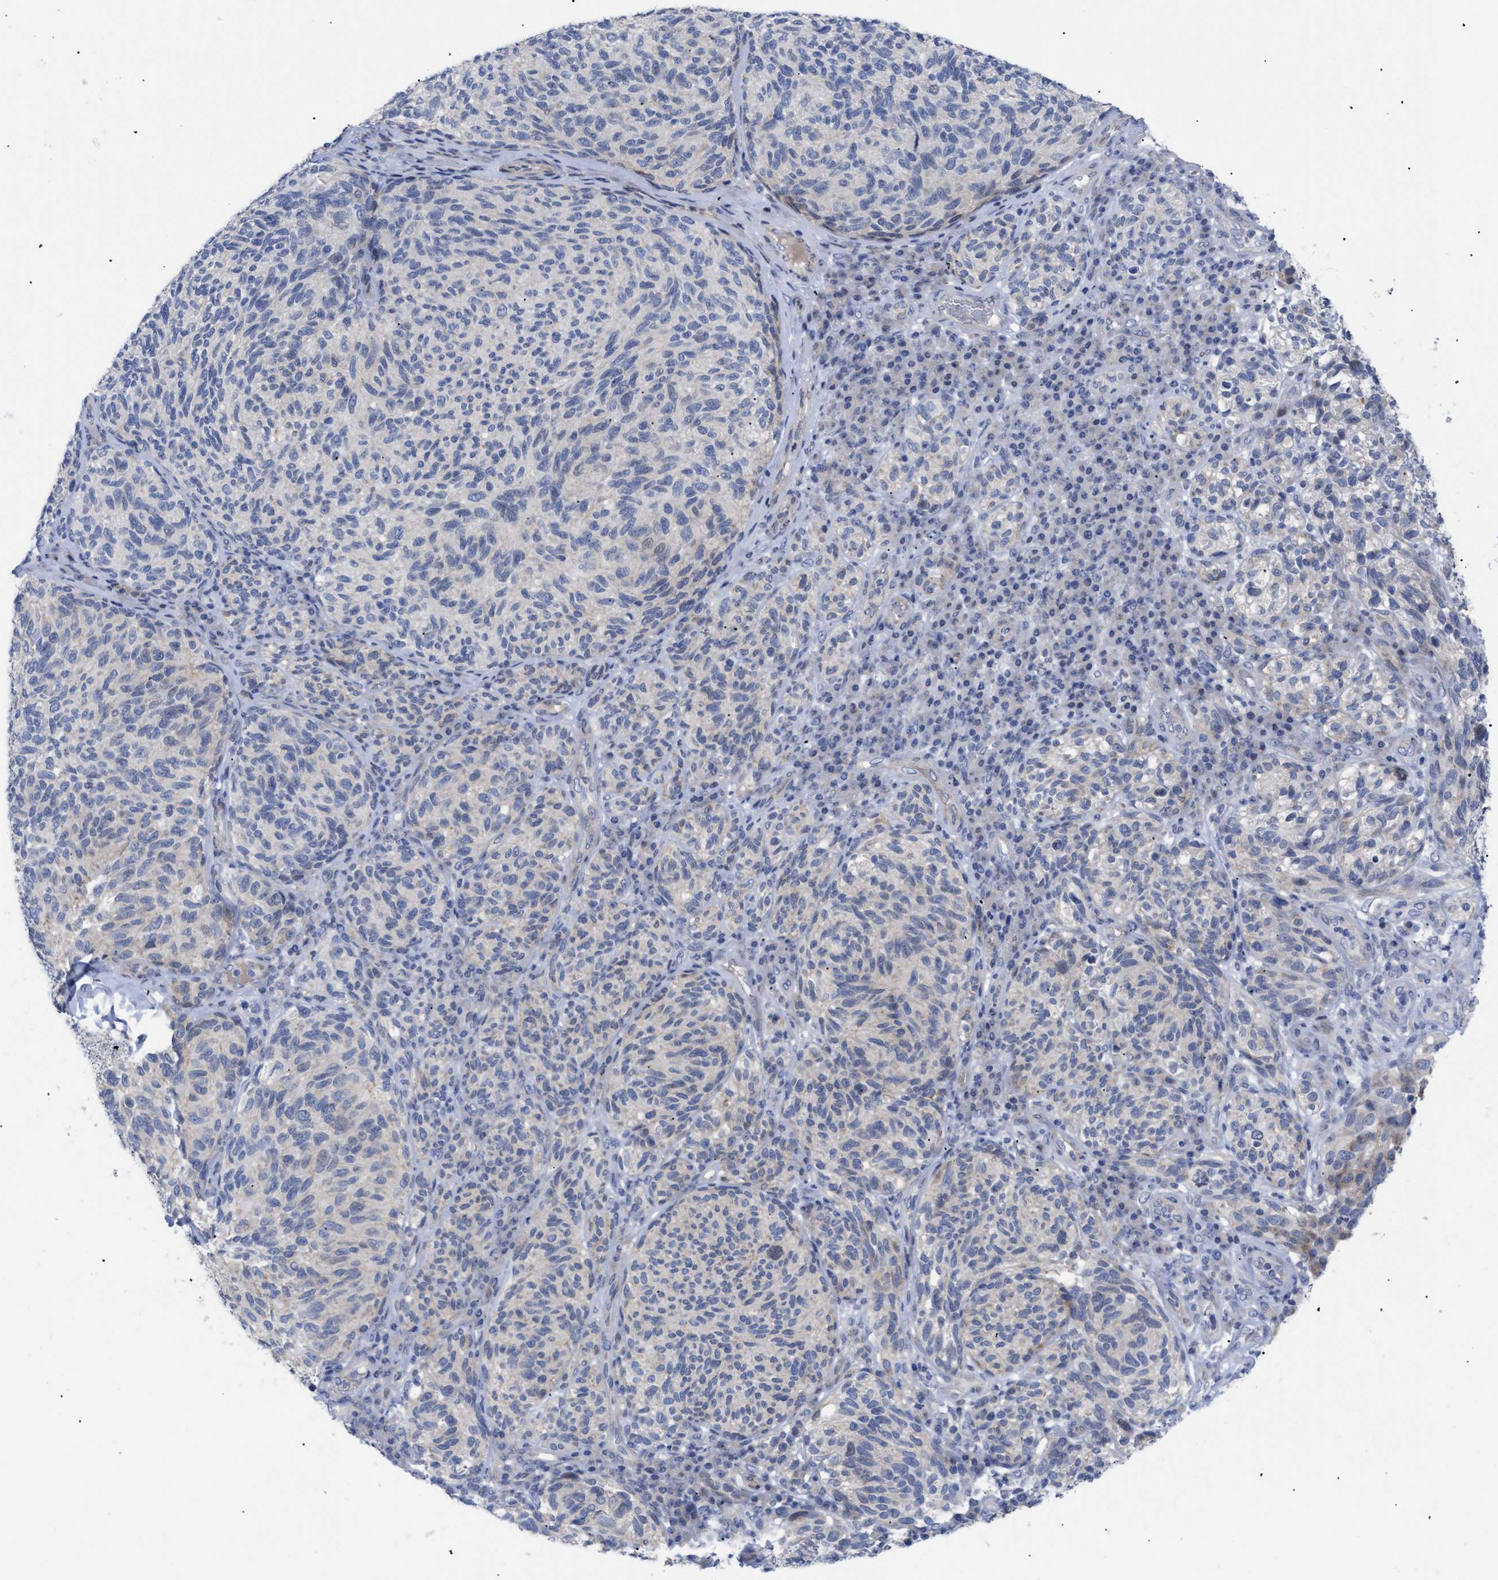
{"staining": {"intensity": "negative", "quantity": "none", "location": "none"}, "tissue": "melanoma", "cell_type": "Tumor cells", "image_type": "cancer", "snomed": [{"axis": "morphology", "description": "Malignant melanoma, NOS"}, {"axis": "topography", "description": "Skin"}], "caption": "High power microscopy image of an immunohistochemistry (IHC) histopathology image of melanoma, revealing no significant staining in tumor cells. (Stains: DAB (3,3'-diaminobenzidine) IHC with hematoxylin counter stain, Microscopy: brightfield microscopy at high magnification).", "gene": "CAV3", "patient": {"sex": "female", "age": 73}}